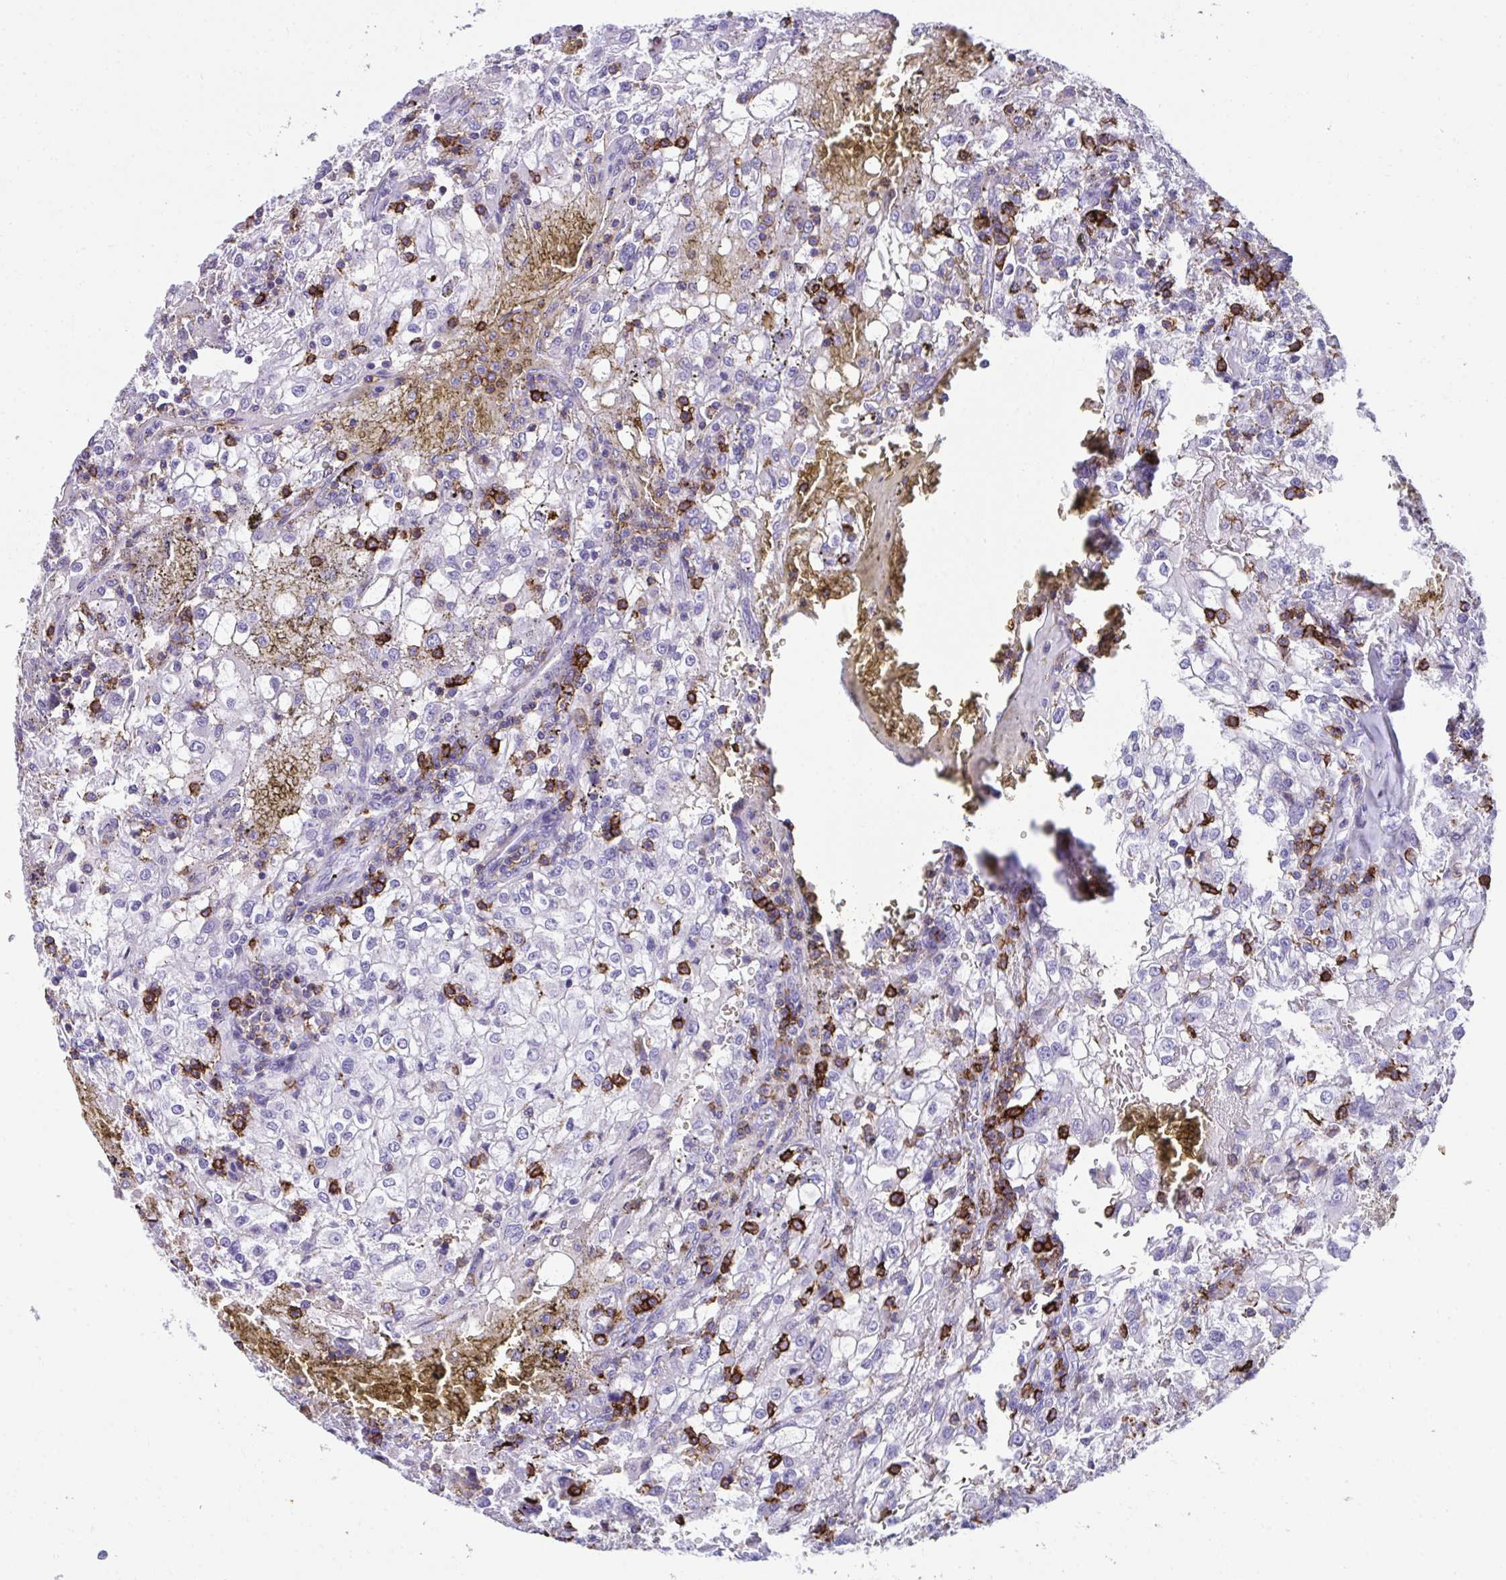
{"staining": {"intensity": "negative", "quantity": "none", "location": "none"}, "tissue": "renal cancer", "cell_type": "Tumor cells", "image_type": "cancer", "snomed": [{"axis": "morphology", "description": "Adenocarcinoma, NOS"}, {"axis": "topography", "description": "Kidney"}], "caption": "Renal cancer (adenocarcinoma) was stained to show a protein in brown. There is no significant staining in tumor cells. The staining was performed using DAB (3,3'-diaminobenzidine) to visualize the protein expression in brown, while the nuclei were stained in blue with hematoxylin (Magnification: 20x).", "gene": "SPN", "patient": {"sex": "female", "age": 74}}